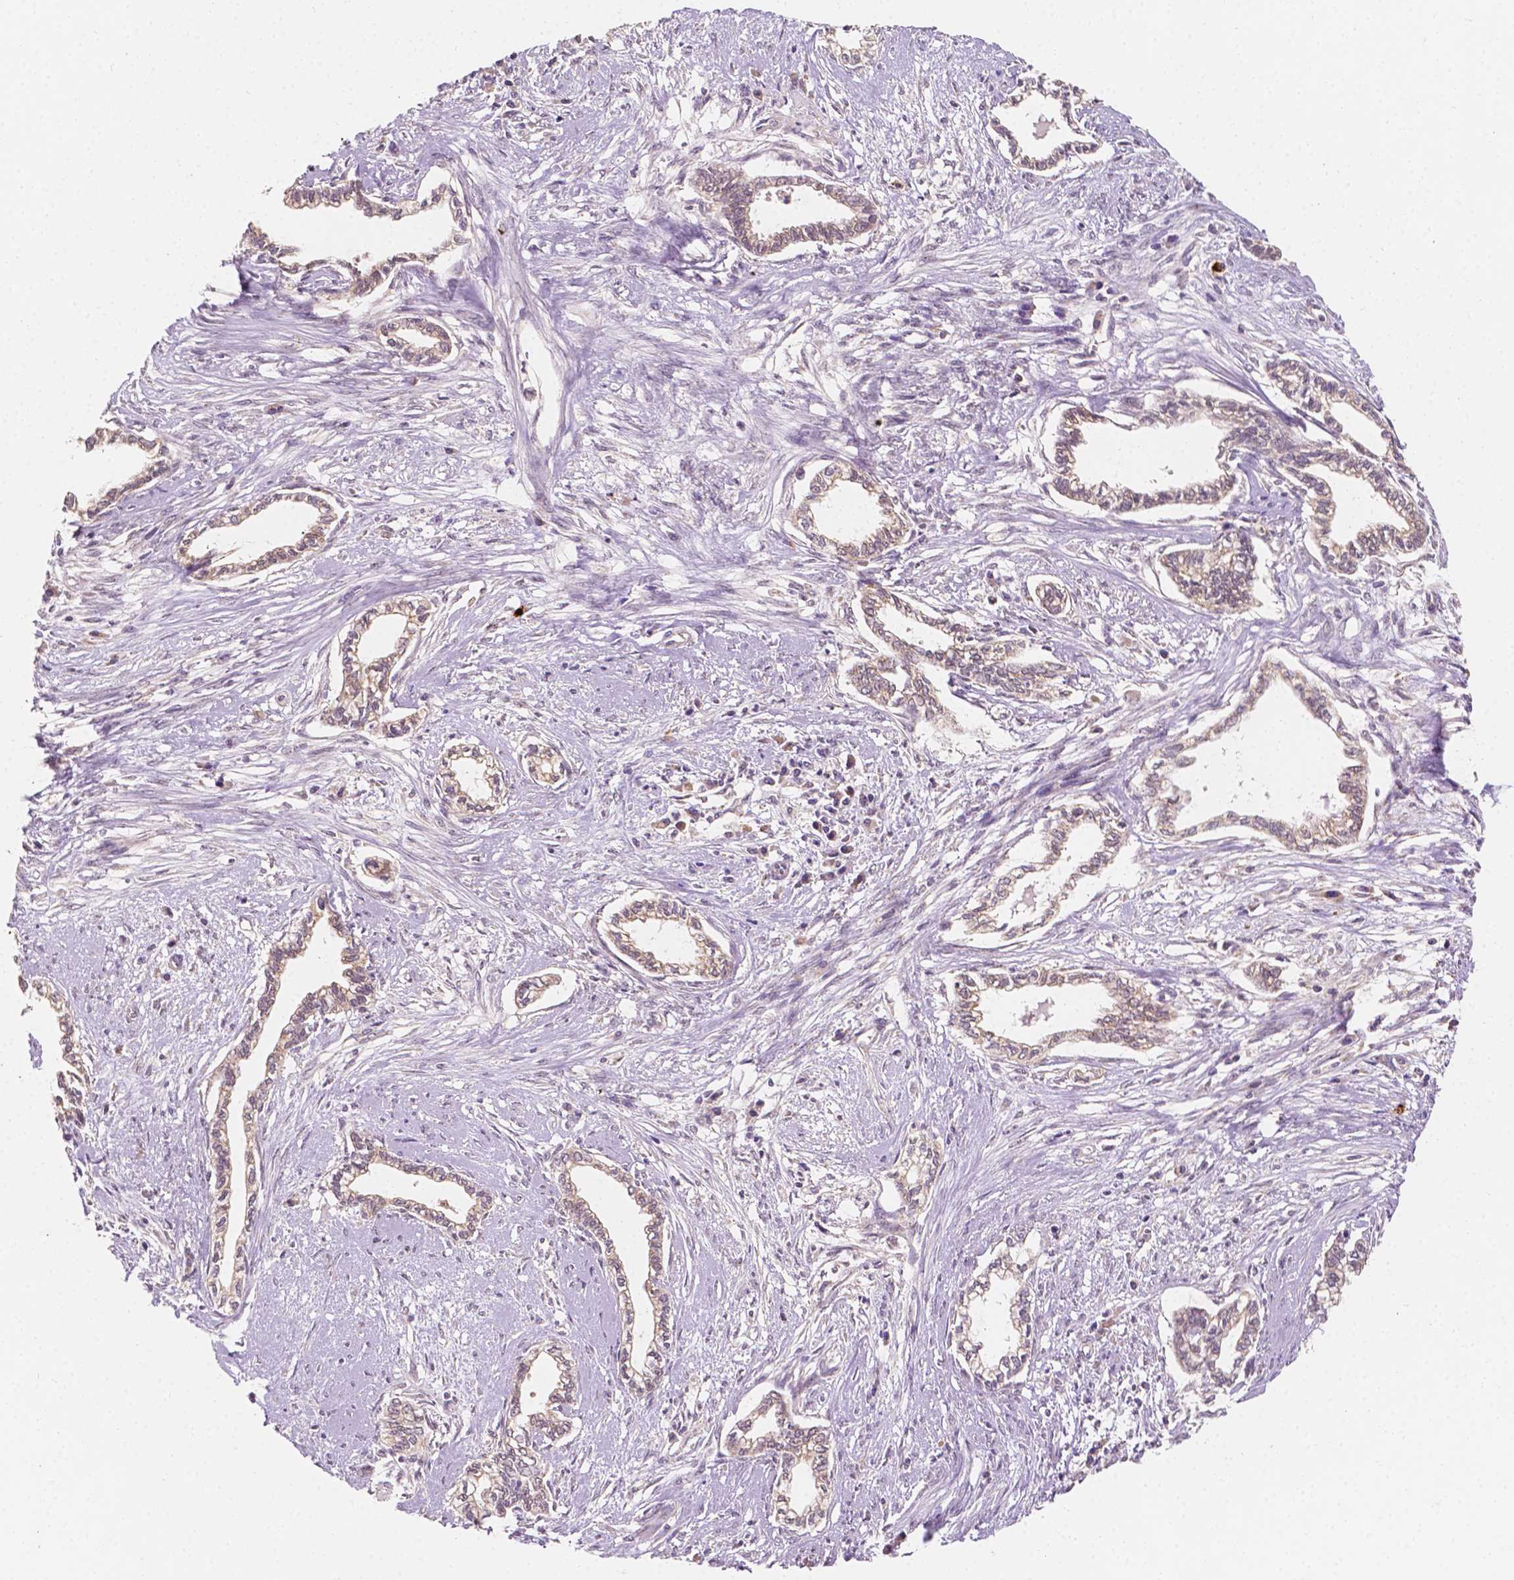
{"staining": {"intensity": "negative", "quantity": "none", "location": "none"}, "tissue": "cervical cancer", "cell_type": "Tumor cells", "image_type": "cancer", "snomed": [{"axis": "morphology", "description": "Adenocarcinoma, NOS"}, {"axis": "topography", "description": "Cervix"}], "caption": "Tumor cells show no significant protein expression in adenocarcinoma (cervical).", "gene": "SIRT2", "patient": {"sex": "female", "age": 62}}